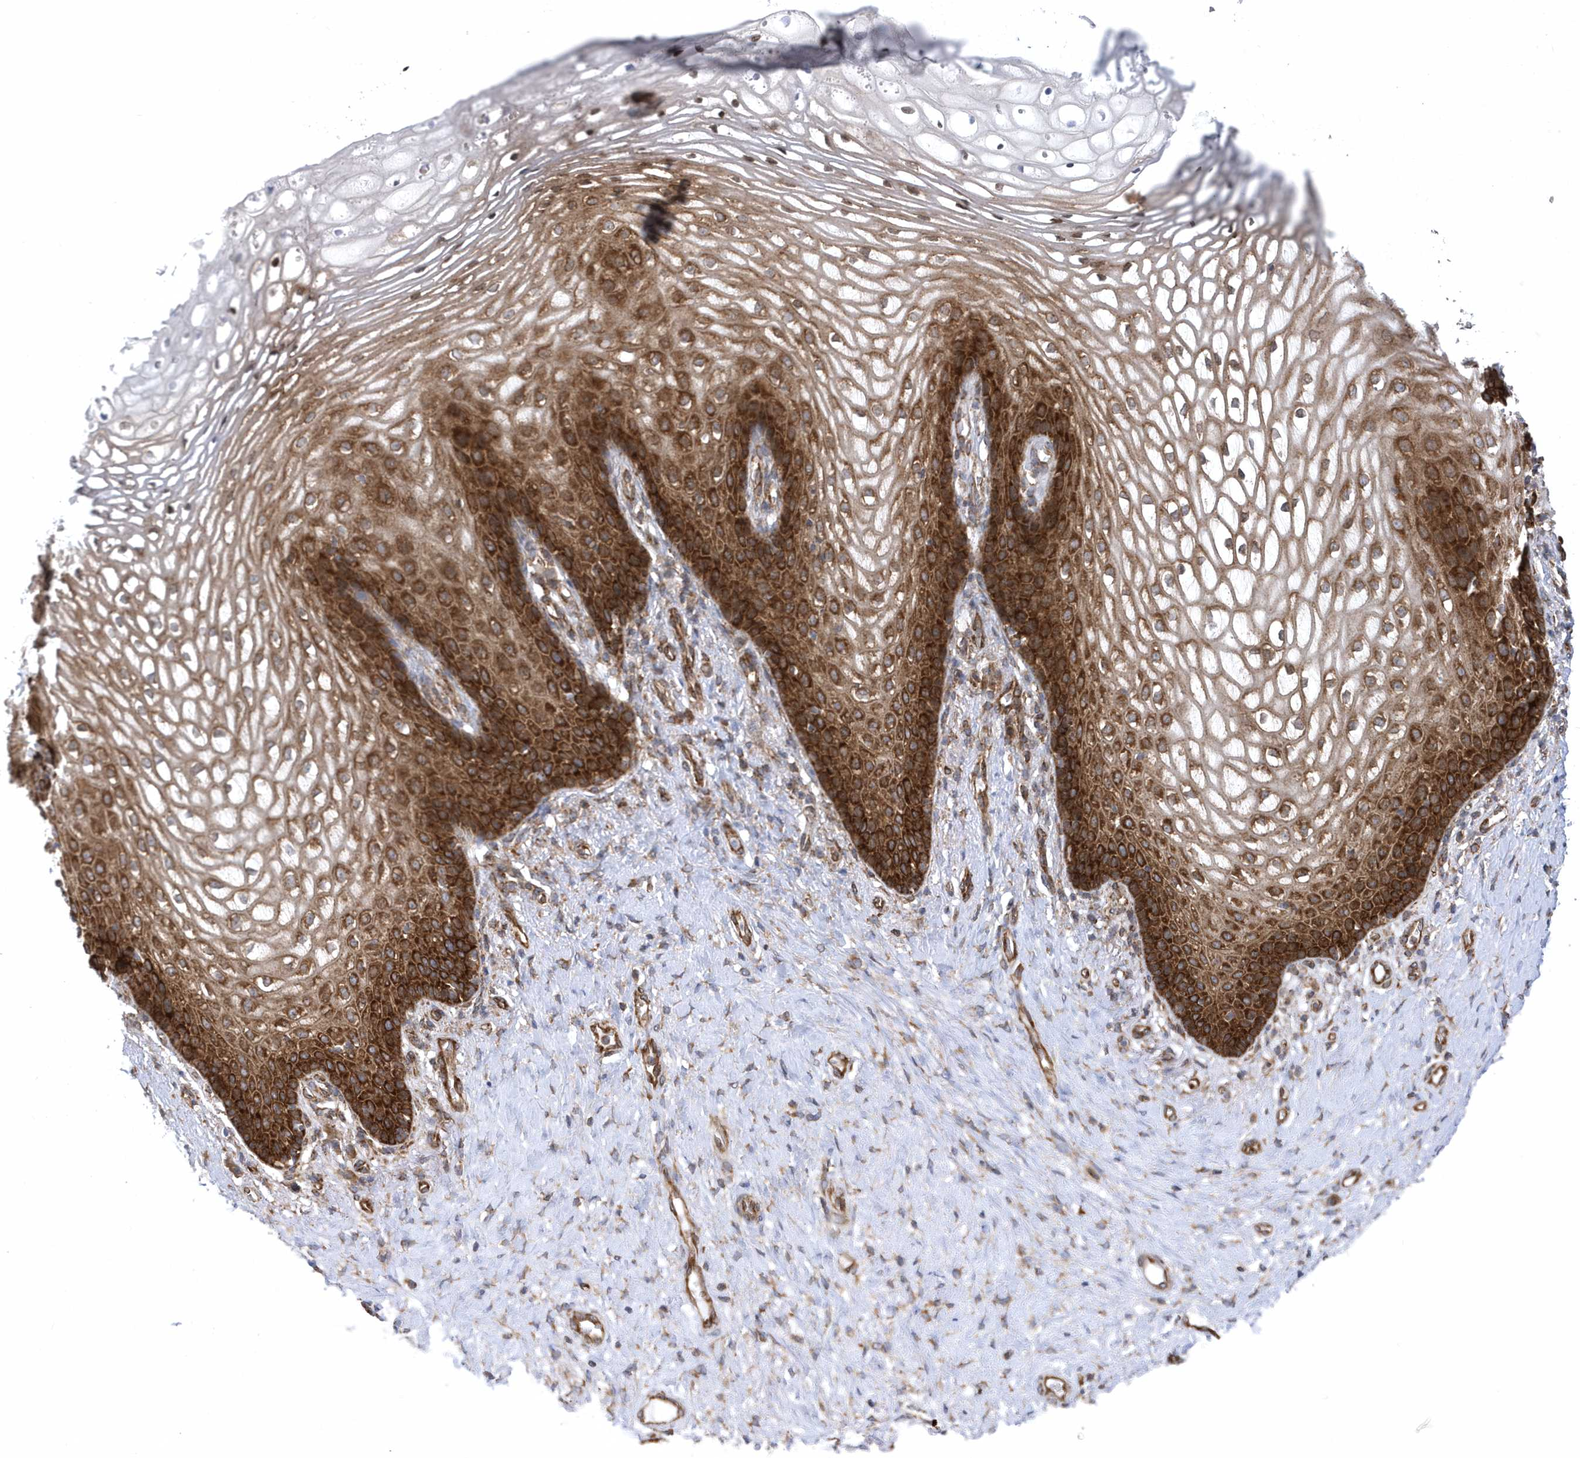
{"staining": {"intensity": "strong", "quantity": "25%-75%", "location": "cytoplasmic/membranous"}, "tissue": "vagina", "cell_type": "Squamous epithelial cells", "image_type": "normal", "snomed": [{"axis": "morphology", "description": "Normal tissue, NOS"}, {"axis": "topography", "description": "Vagina"}], "caption": "Protein staining demonstrates strong cytoplasmic/membranous expression in about 25%-75% of squamous epithelial cells in benign vagina.", "gene": "PHF1", "patient": {"sex": "female", "age": 60}}